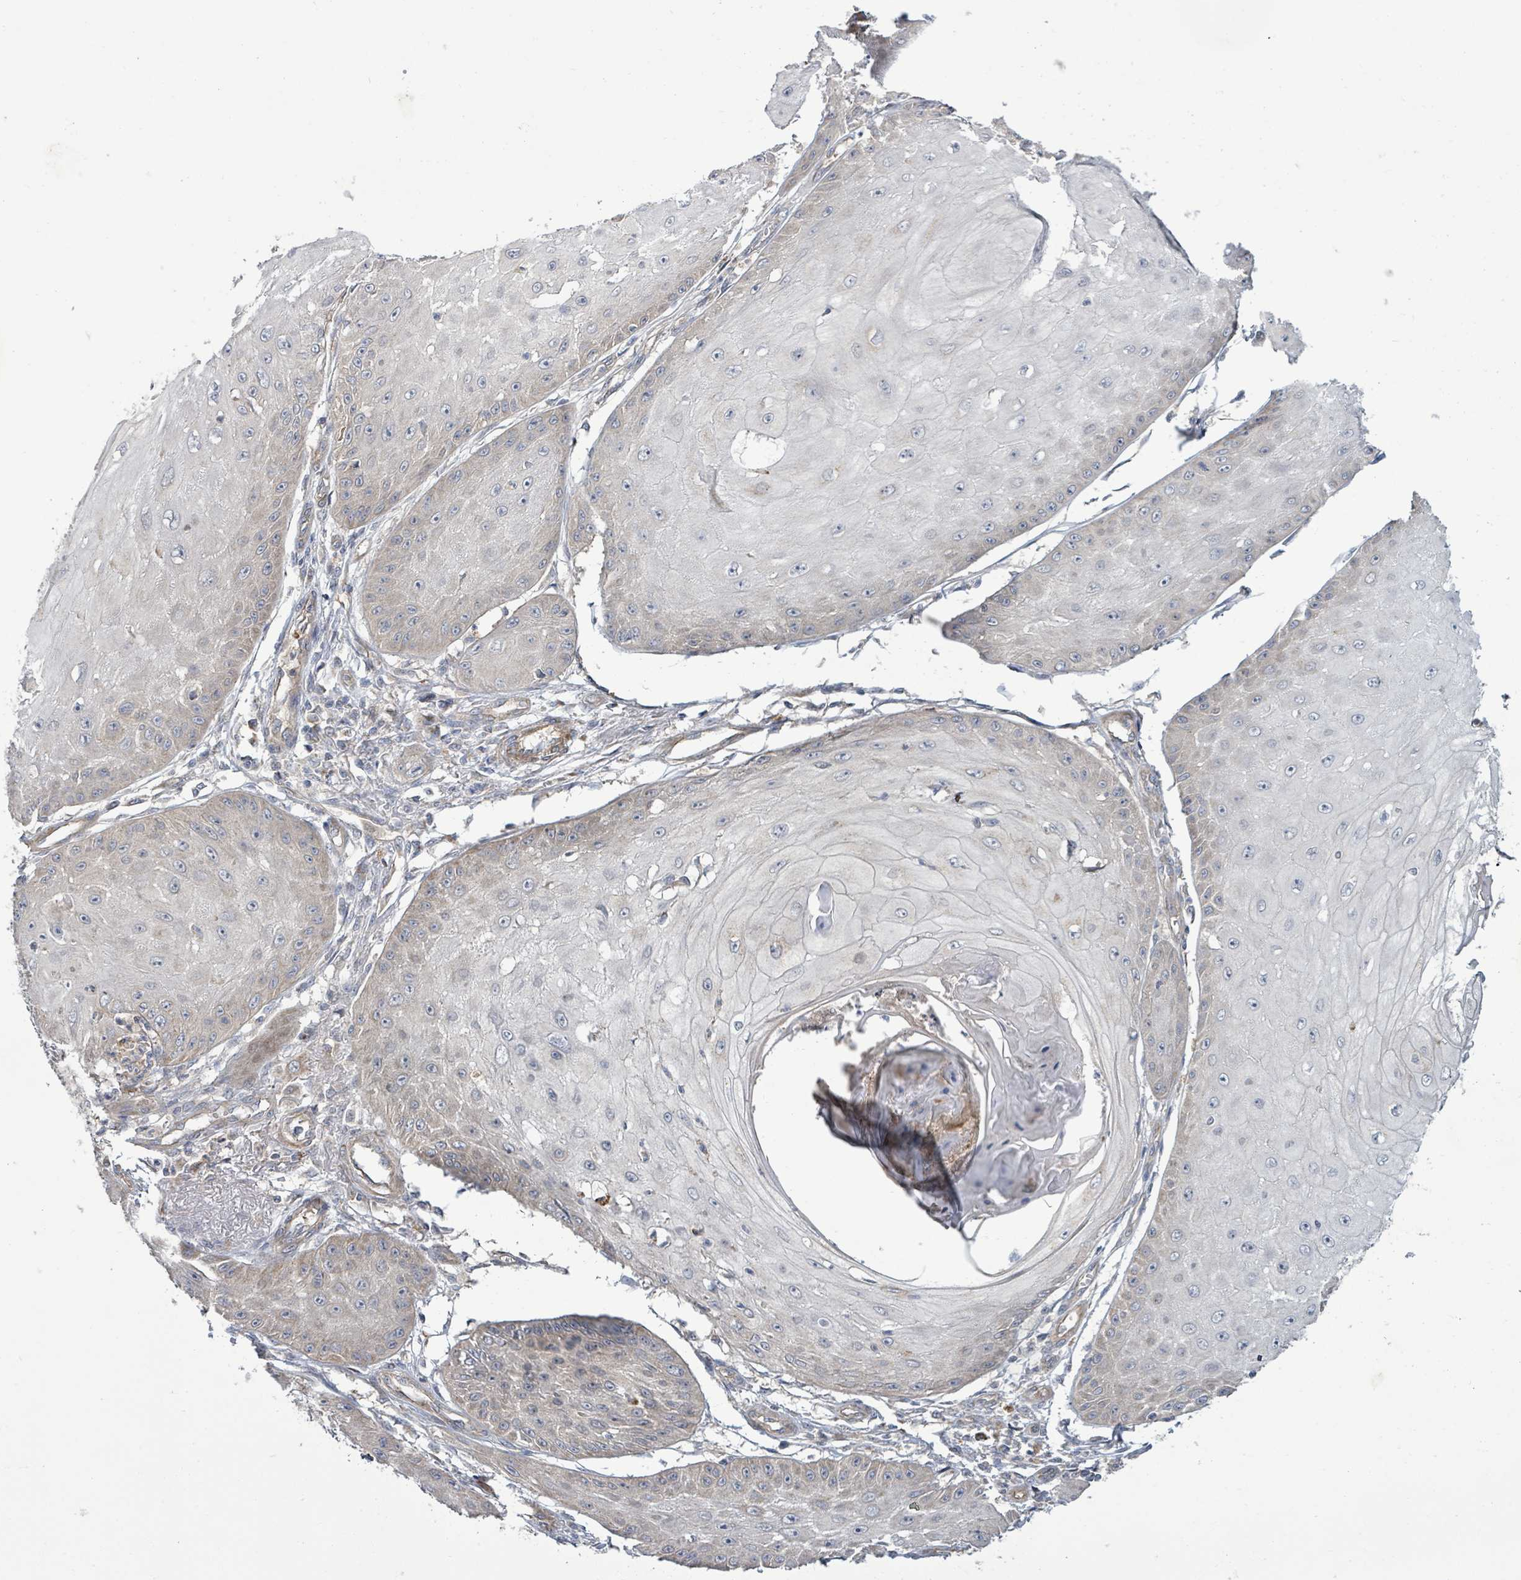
{"staining": {"intensity": "weak", "quantity": "<25%", "location": "cytoplasmic/membranous"}, "tissue": "skin cancer", "cell_type": "Tumor cells", "image_type": "cancer", "snomed": [{"axis": "morphology", "description": "Squamous cell carcinoma, NOS"}, {"axis": "topography", "description": "Skin"}], "caption": "A high-resolution image shows immunohistochemistry staining of squamous cell carcinoma (skin), which exhibits no significant expression in tumor cells.", "gene": "KBTBD11", "patient": {"sex": "male", "age": 70}}